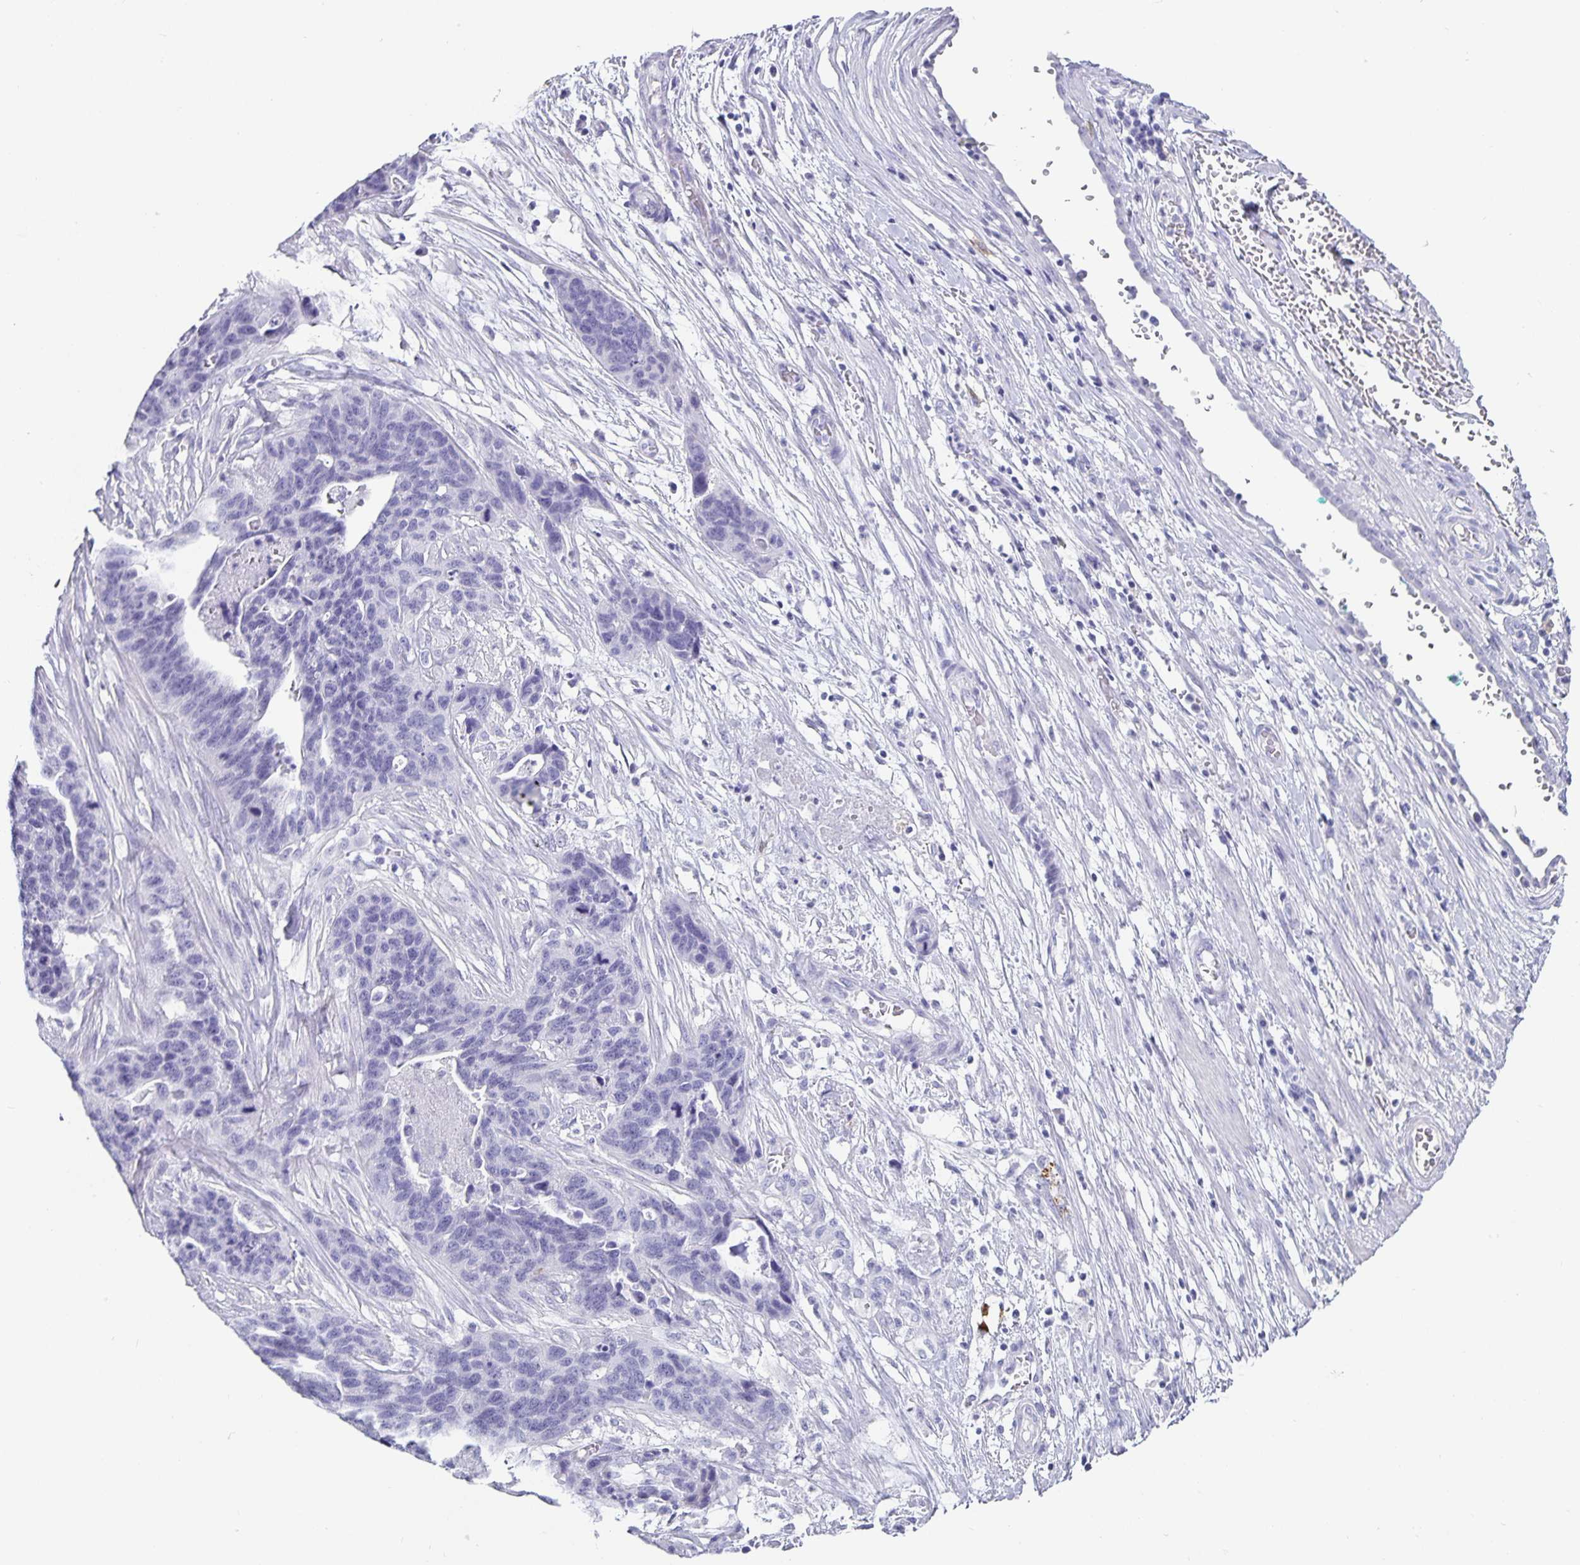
{"staining": {"intensity": "negative", "quantity": "none", "location": "none"}, "tissue": "ovarian cancer", "cell_type": "Tumor cells", "image_type": "cancer", "snomed": [{"axis": "morphology", "description": "Cystadenocarcinoma, serous, NOS"}, {"axis": "topography", "description": "Ovary"}], "caption": "DAB (3,3'-diaminobenzidine) immunohistochemical staining of human serous cystadenocarcinoma (ovarian) shows no significant positivity in tumor cells.", "gene": "CHGA", "patient": {"sex": "female", "age": 64}}